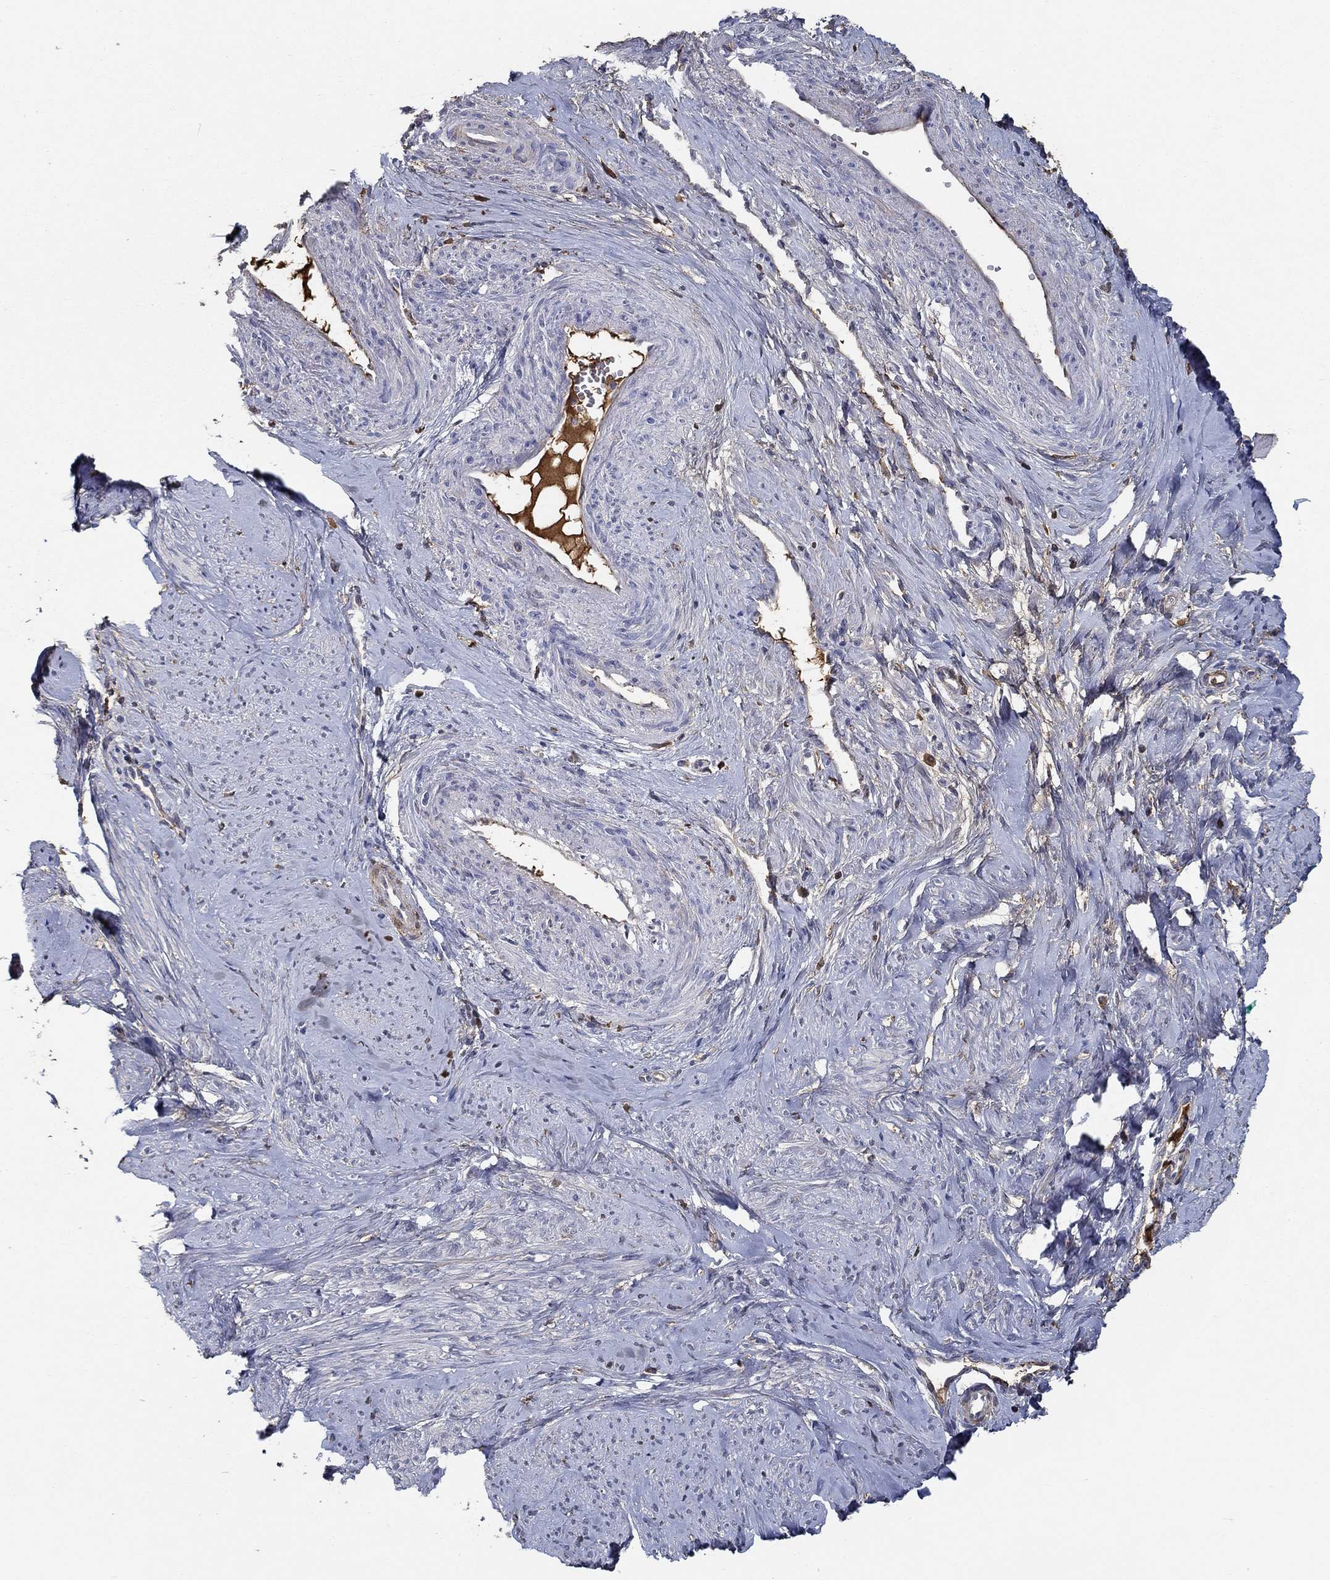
{"staining": {"intensity": "negative", "quantity": "none", "location": "none"}, "tissue": "smooth muscle", "cell_type": "Smooth muscle cells", "image_type": "normal", "snomed": [{"axis": "morphology", "description": "Normal tissue, NOS"}, {"axis": "topography", "description": "Smooth muscle"}], "caption": "Immunohistochemical staining of benign smooth muscle shows no significant positivity in smooth muscle cells. (DAB (3,3'-diaminobenzidine) immunohistochemistry visualized using brightfield microscopy, high magnification).", "gene": "IL10", "patient": {"sex": "female", "age": 48}}